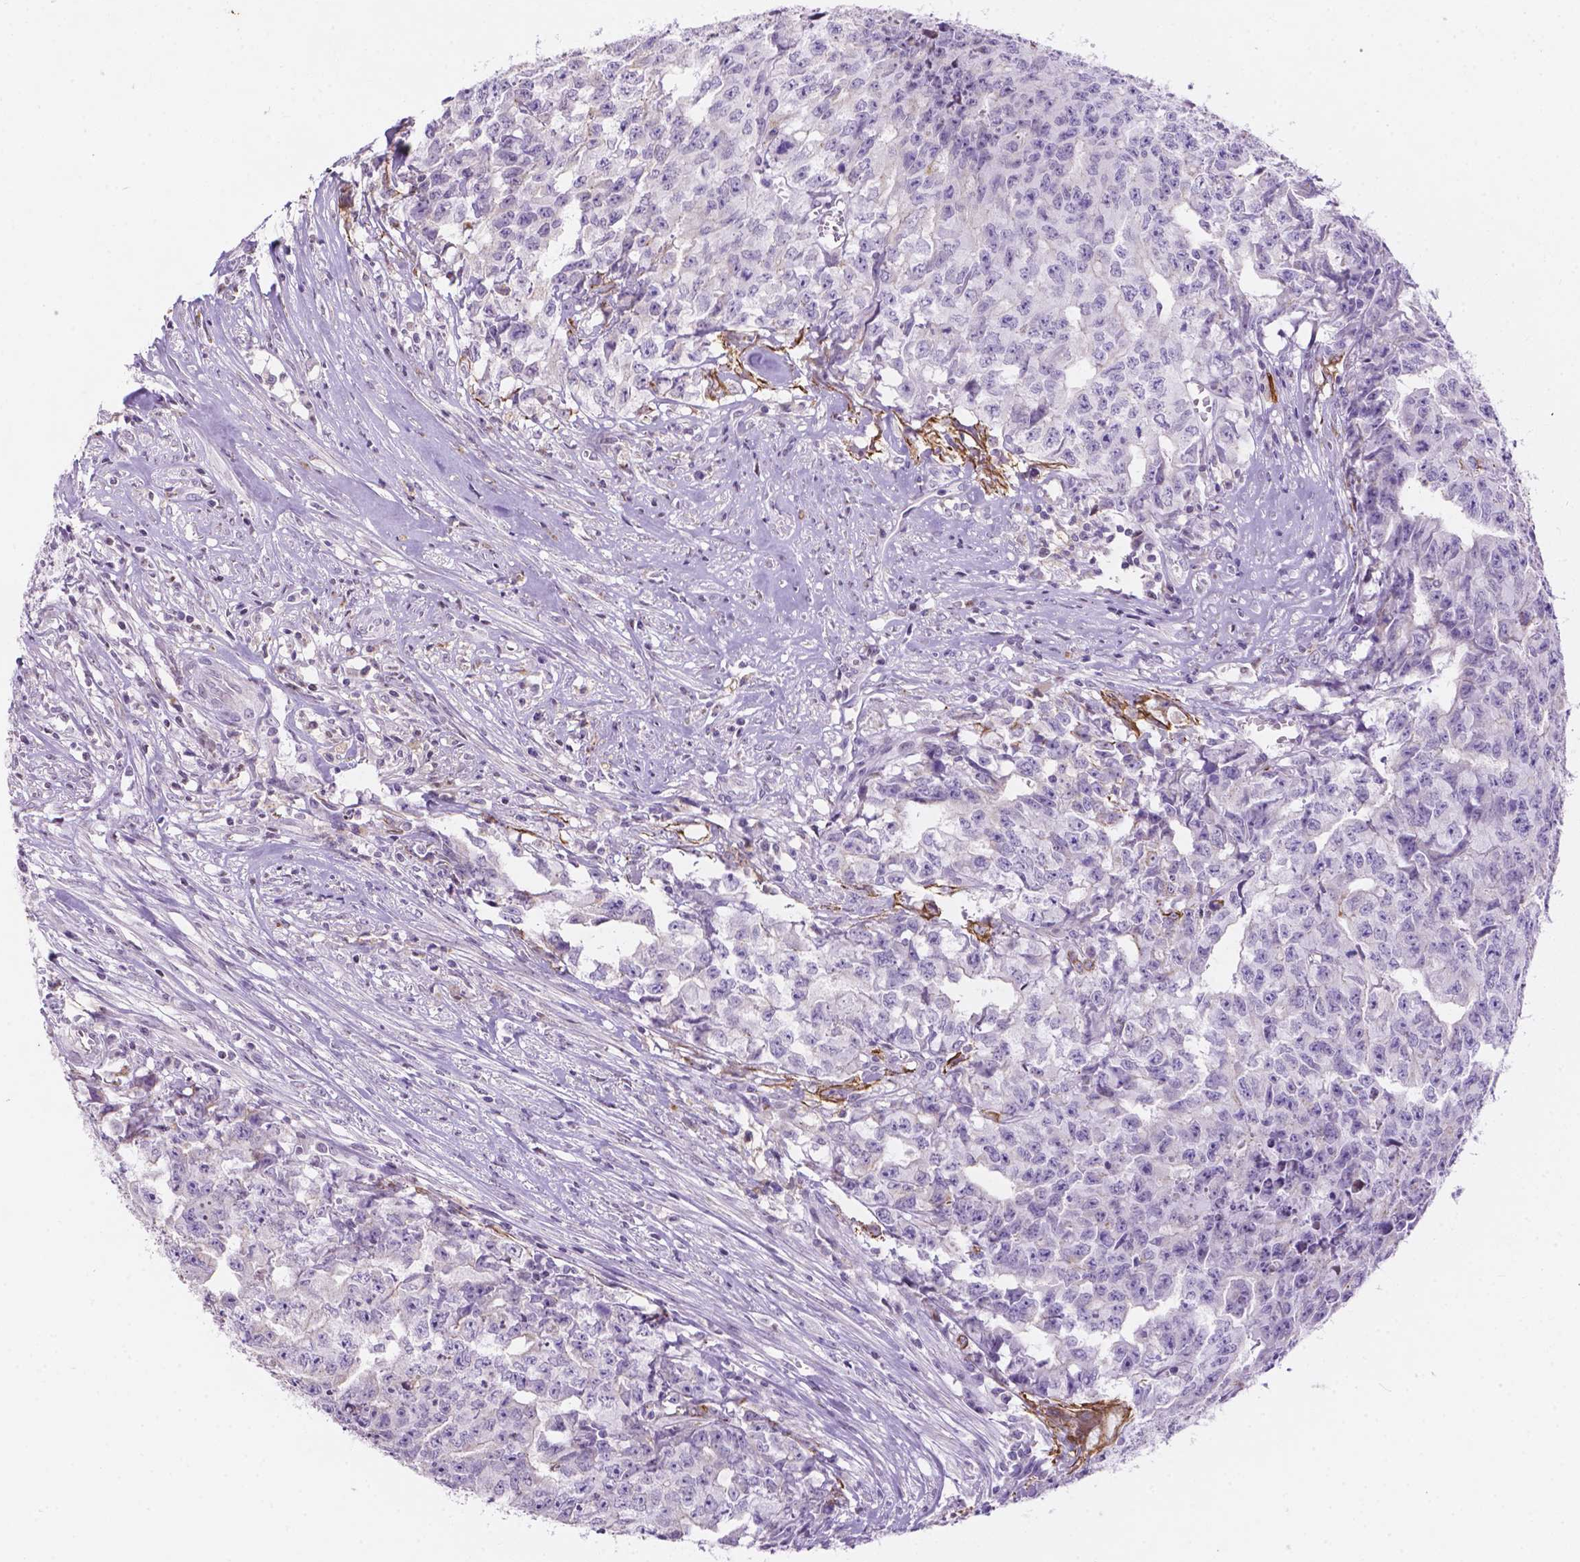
{"staining": {"intensity": "moderate", "quantity": "<25%", "location": "cytoplasmic/membranous"}, "tissue": "testis cancer", "cell_type": "Tumor cells", "image_type": "cancer", "snomed": [{"axis": "morphology", "description": "Carcinoma, Embryonal, NOS"}, {"axis": "morphology", "description": "Teratoma, malignant, NOS"}, {"axis": "topography", "description": "Testis"}], "caption": "Moderate cytoplasmic/membranous staining for a protein is seen in approximately <25% of tumor cells of teratoma (malignant) (testis) using immunohistochemistry (IHC).", "gene": "DMWD", "patient": {"sex": "male", "age": 24}}